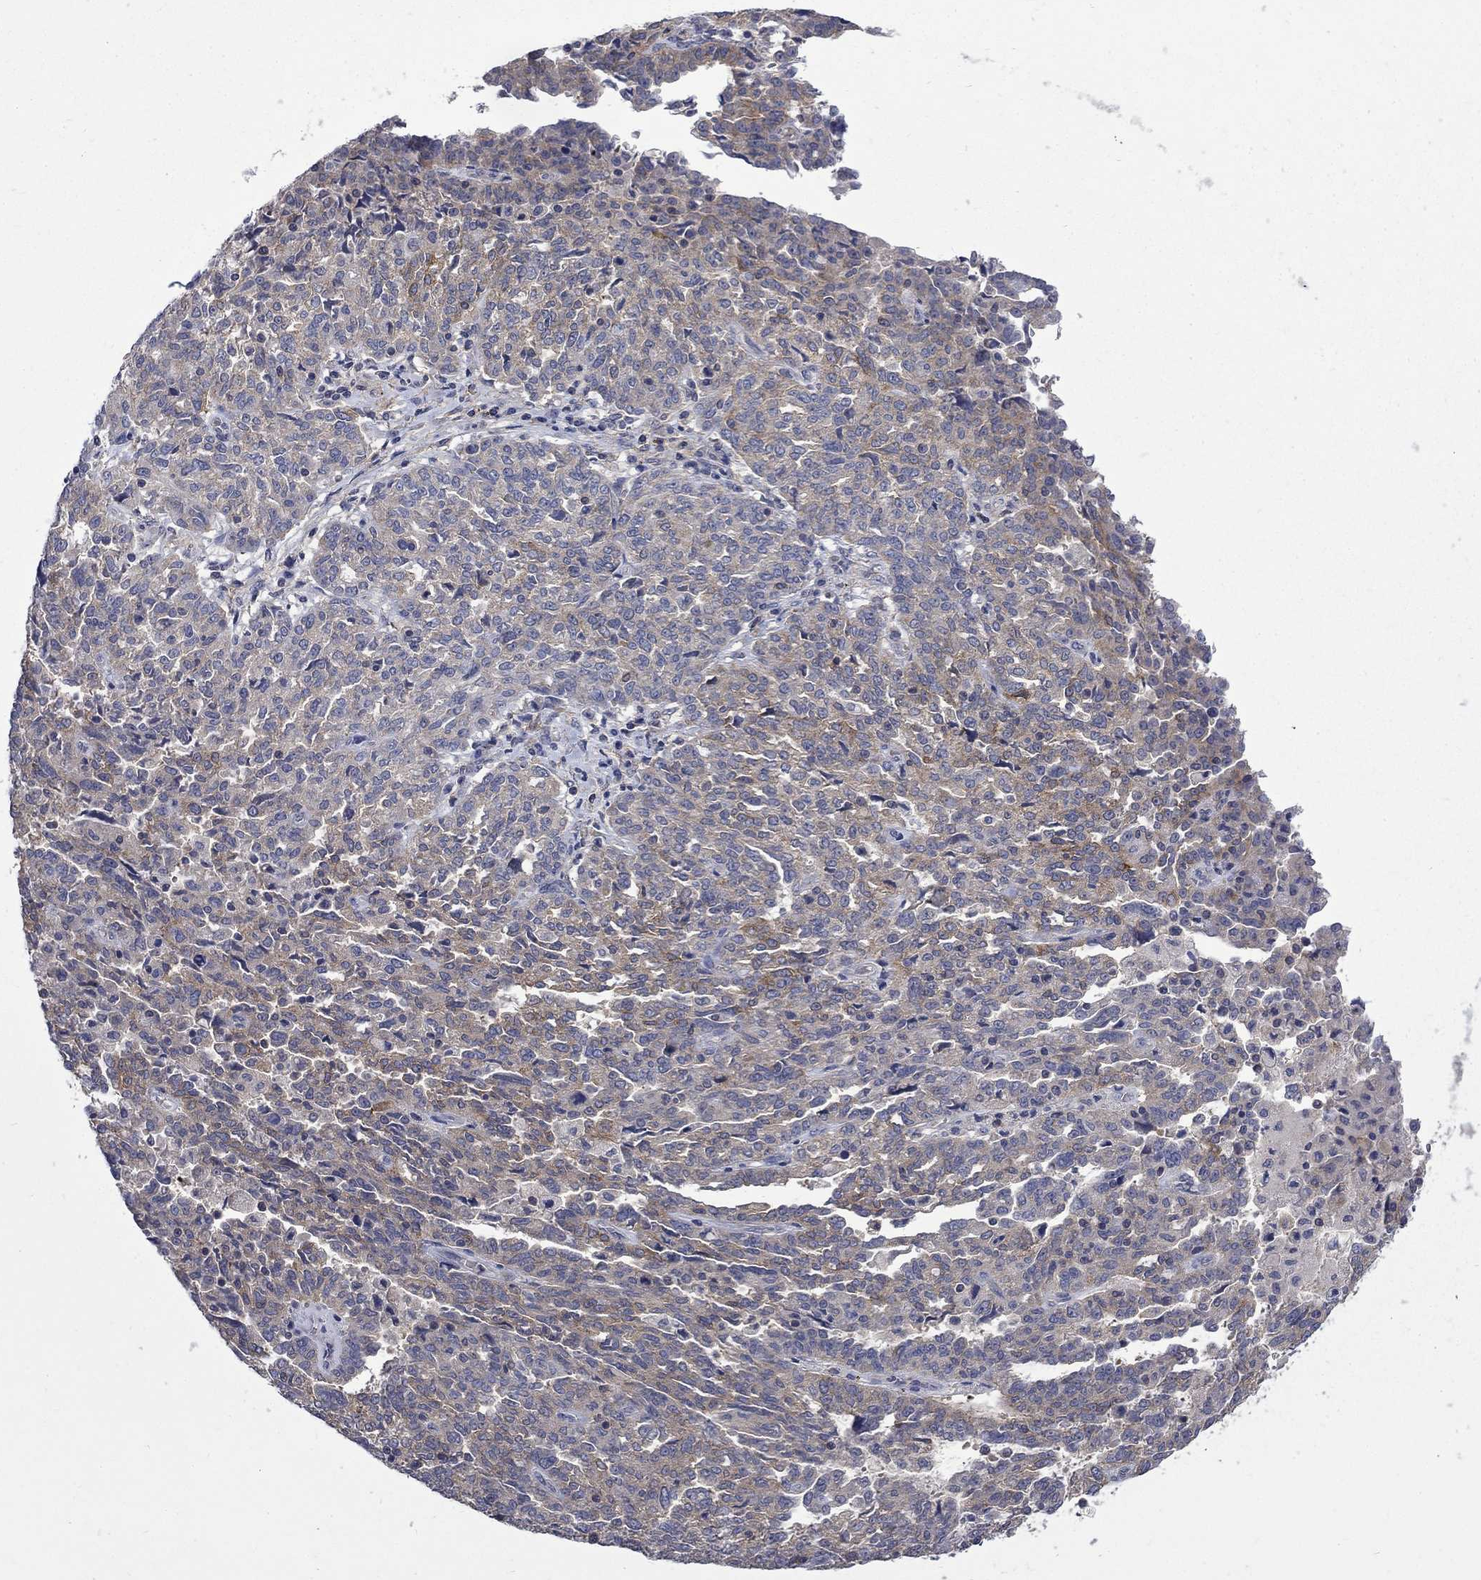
{"staining": {"intensity": "moderate", "quantity": "<25%", "location": "cytoplasmic/membranous"}, "tissue": "ovarian cancer", "cell_type": "Tumor cells", "image_type": "cancer", "snomed": [{"axis": "morphology", "description": "Cystadenocarcinoma, serous, NOS"}, {"axis": "topography", "description": "Ovary"}], "caption": "Immunohistochemistry (IHC) image of neoplastic tissue: human serous cystadenocarcinoma (ovarian) stained using IHC displays low levels of moderate protein expression localized specifically in the cytoplasmic/membranous of tumor cells, appearing as a cytoplasmic/membranous brown color.", "gene": "HSPA12A", "patient": {"sex": "female", "age": 67}}